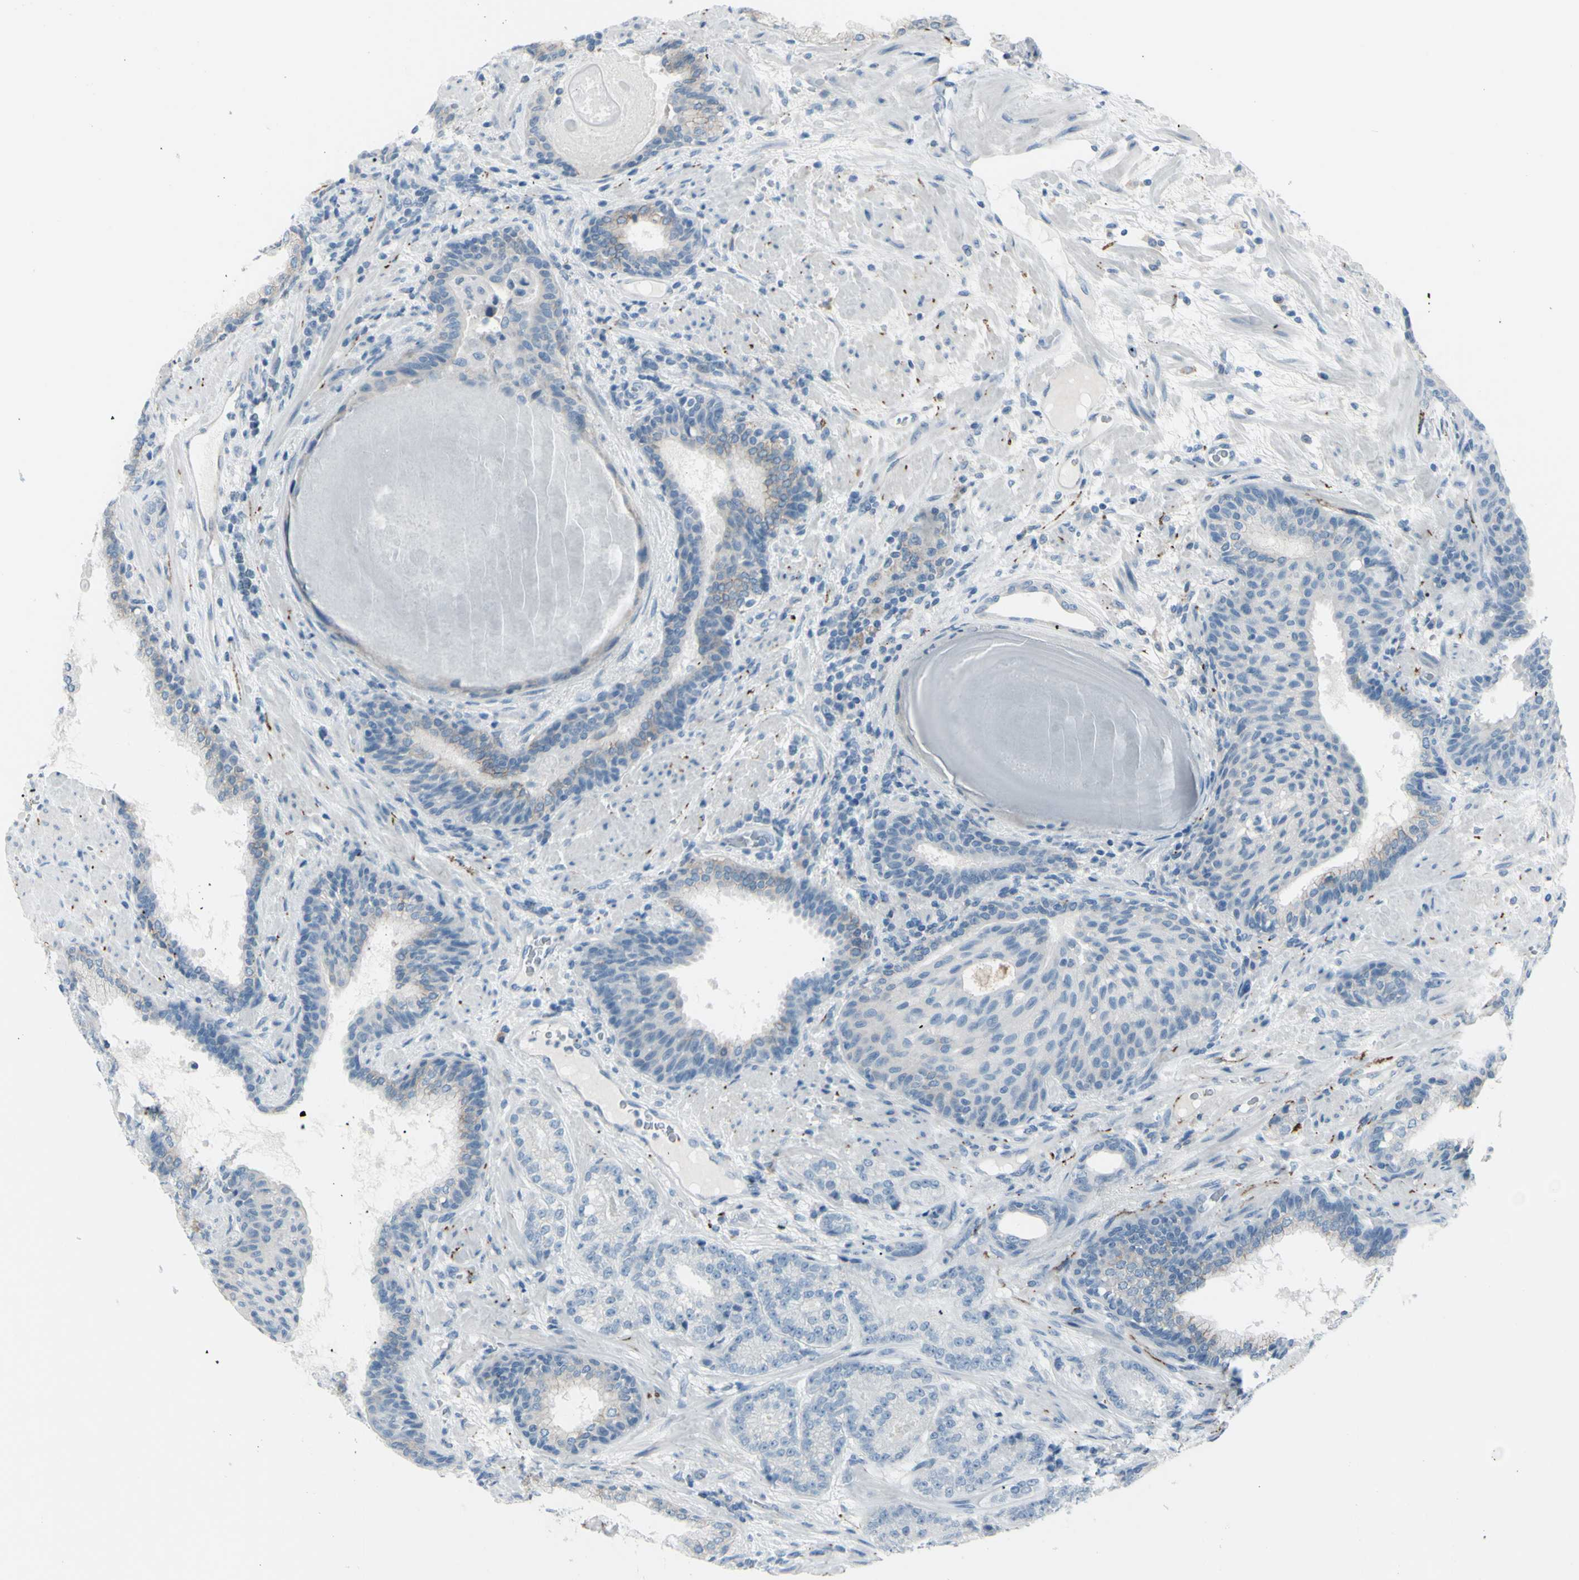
{"staining": {"intensity": "negative", "quantity": "none", "location": "none"}, "tissue": "prostate cancer", "cell_type": "Tumor cells", "image_type": "cancer", "snomed": [{"axis": "morphology", "description": "Adenocarcinoma, High grade"}, {"axis": "topography", "description": "Prostate"}], "caption": "DAB (3,3'-diaminobenzidine) immunohistochemical staining of human prostate adenocarcinoma (high-grade) demonstrates no significant expression in tumor cells. (DAB (3,3'-diaminobenzidine) immunohistochemistry, high magnification).", "gene": "GPR34", "patient": {"sex": "male", "age": 61}}